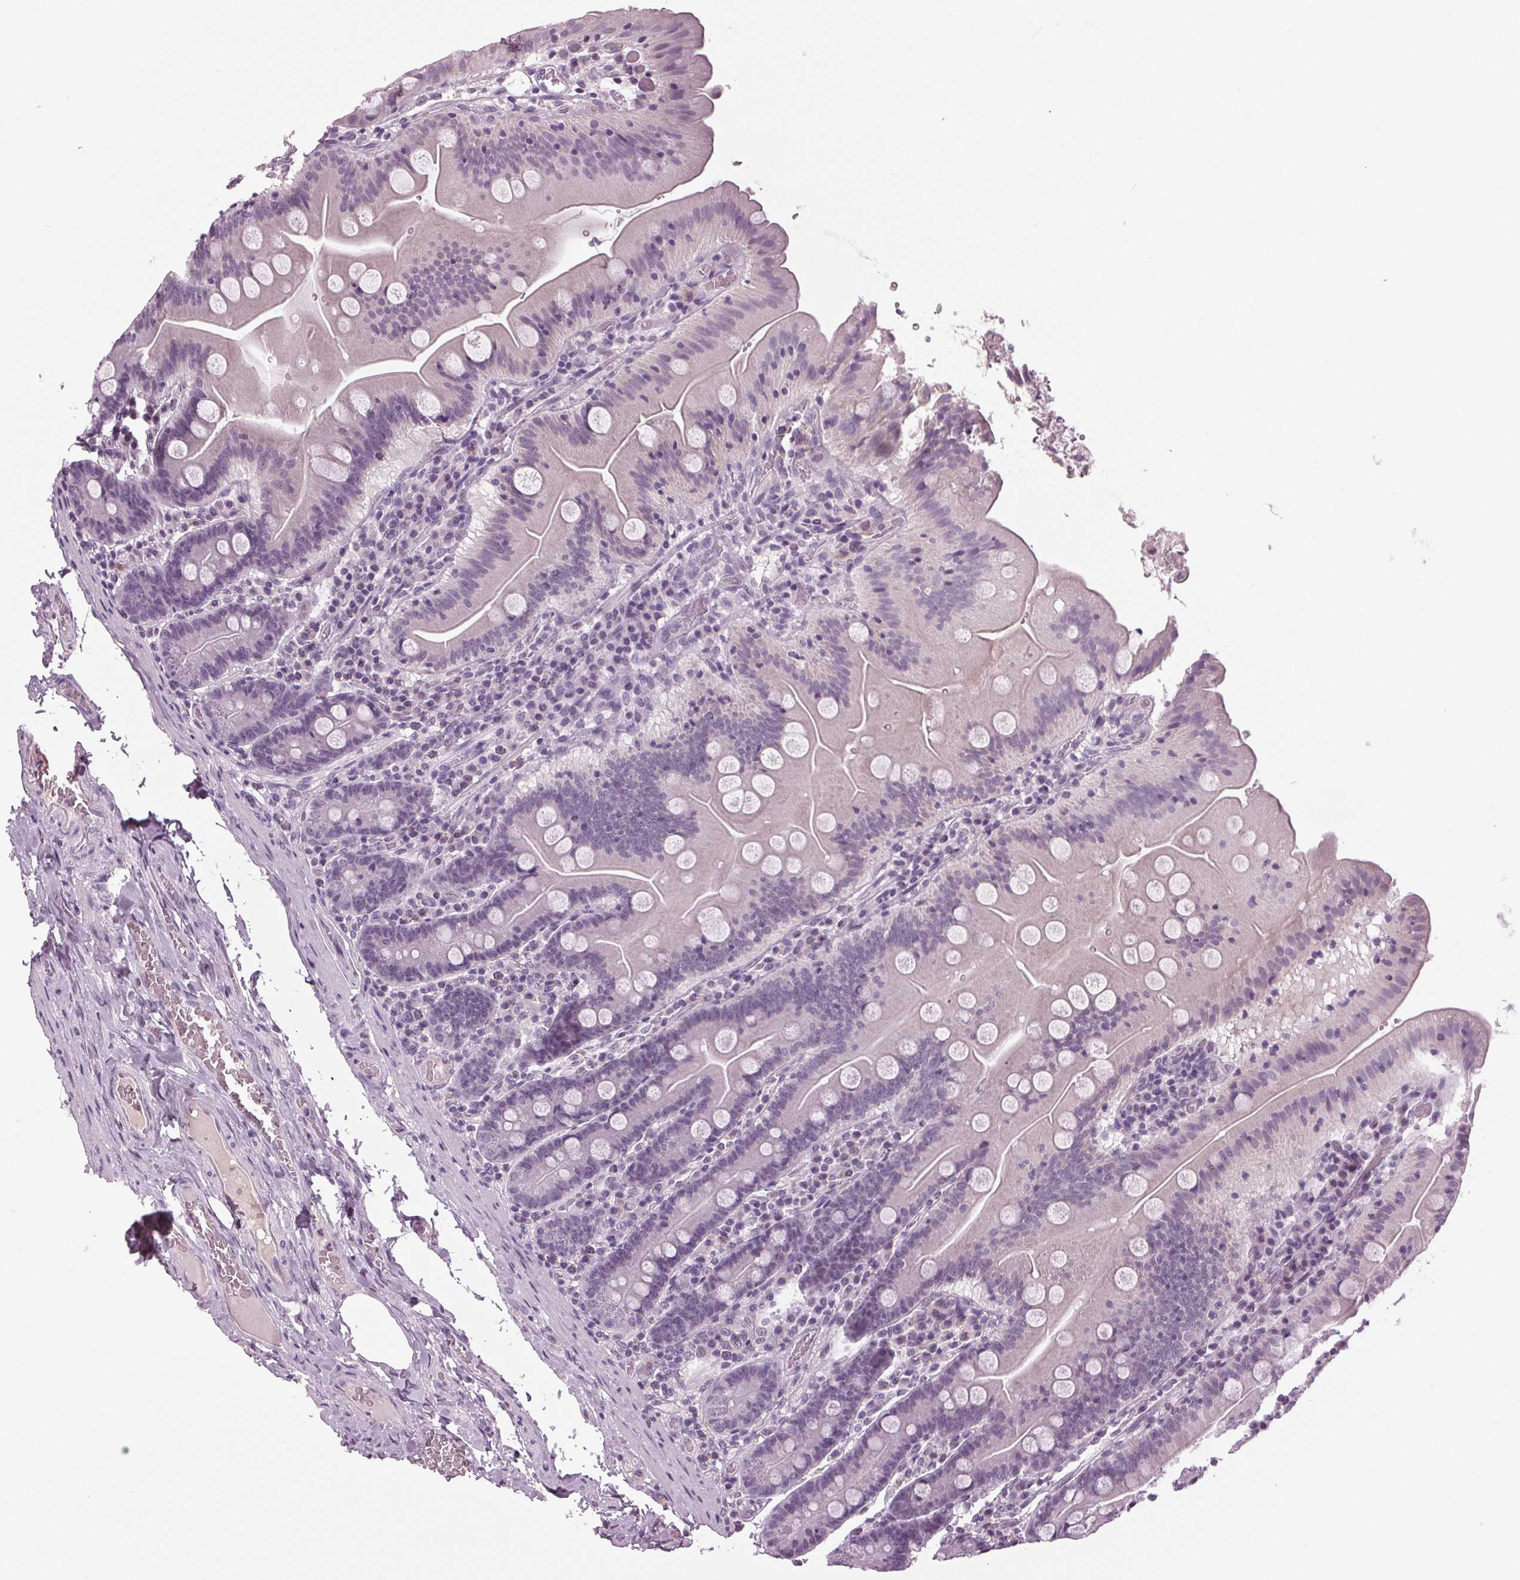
{"staining": {"intensity": "negative", "quantity": "none", "location": "none"}, "tissue": "small intestine", "cell_type": "Glandular cells", "image_type": "normal", "snomed": [{"axis": "morphology", "description": "Normal tissue, NOS"}, {"axis": "topography", "description": "Small intestine"}], "caption": "Glandular cells are negative for brown protein staining in normal small intestine. The staining was performed using DAB (3,3'-diaminobenzidine) to visualize the protein expression in brown, while the nuclei were stained in blue with hematoxylin (Magnification: 20x).", "gene": "DNAH12", "patient": {"sex": "male", "age": 37}}